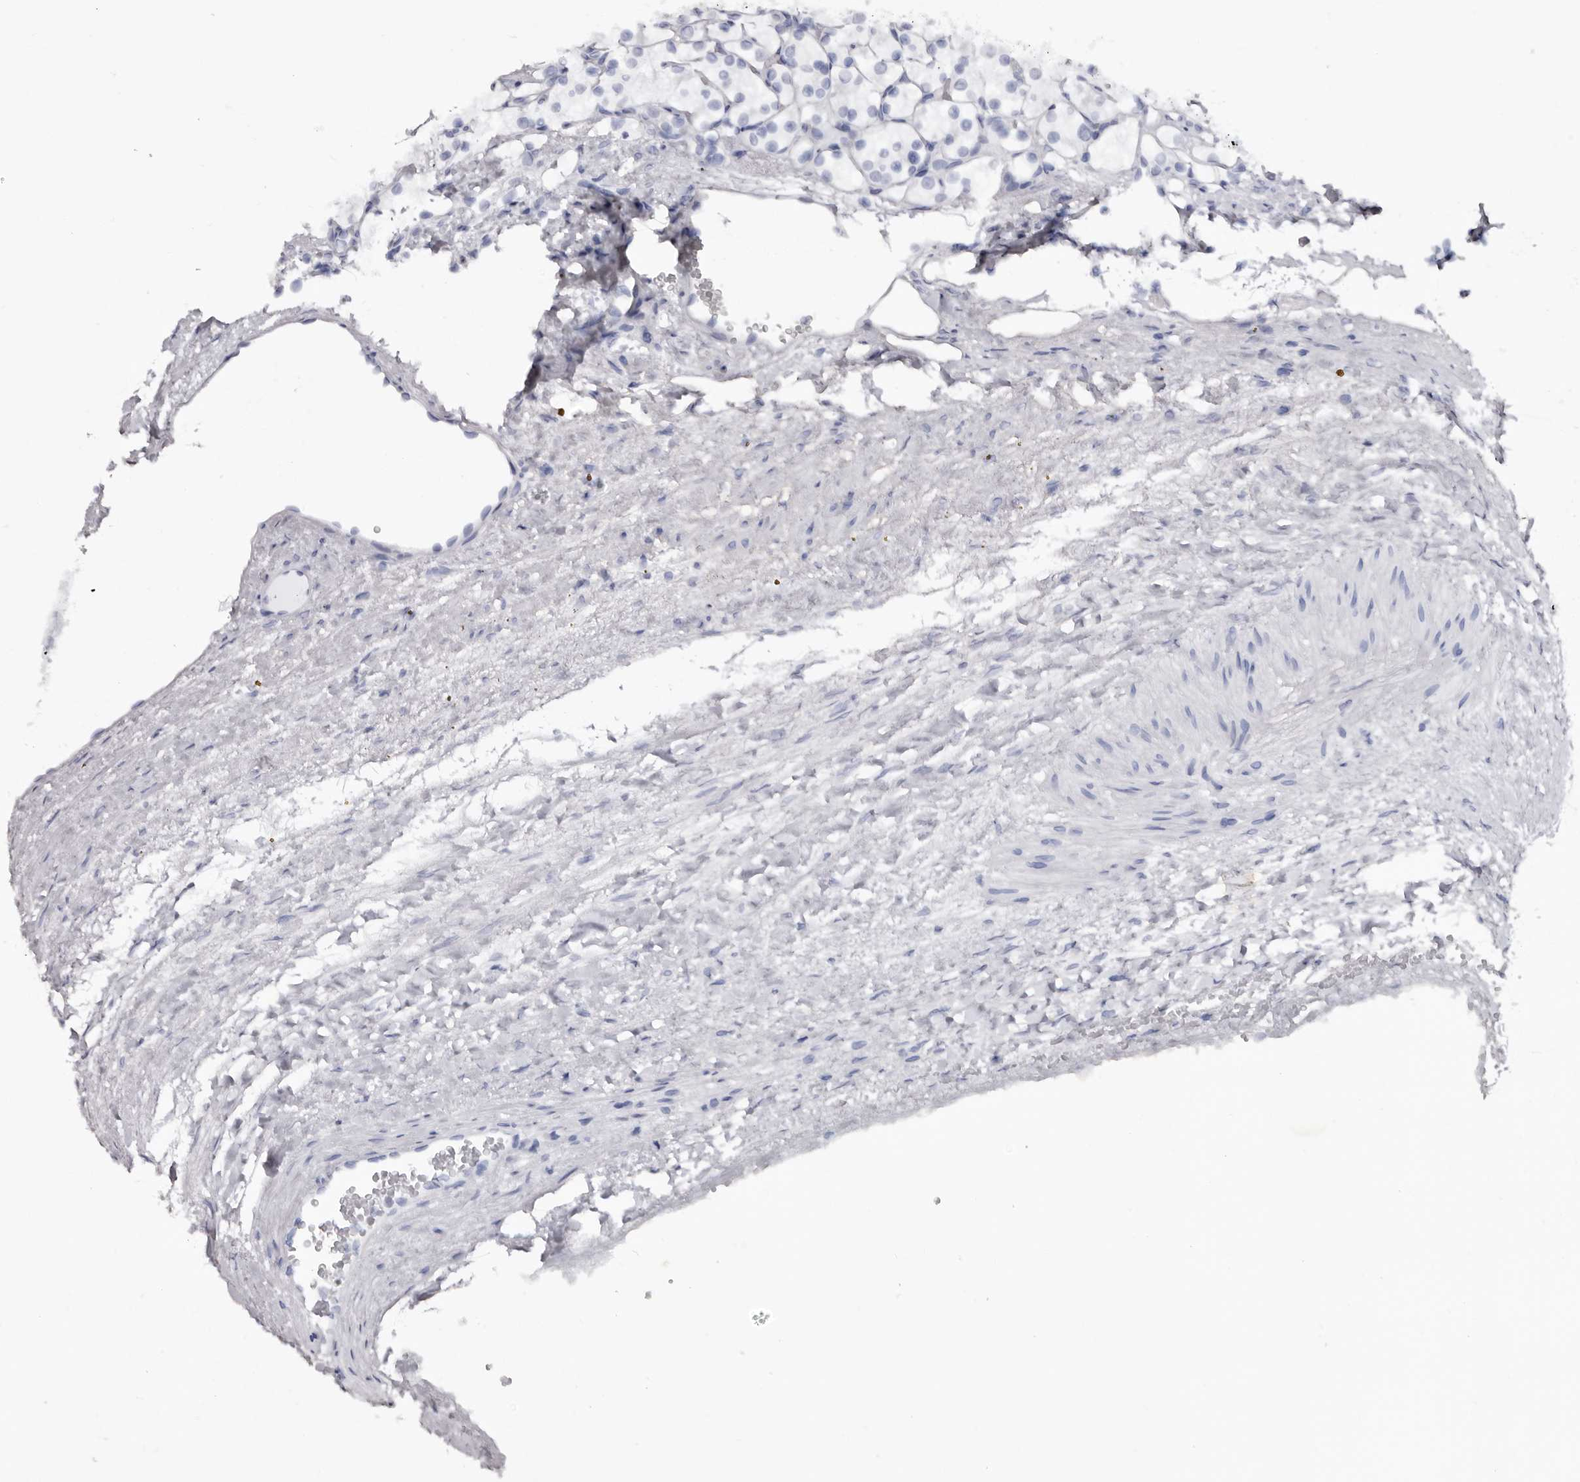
{"staining": {"intensity": "negative", "quantity": "none", "location": "none"}, "tissue": "renal cancer", "cell_type": "Tumor cells", "image_type": "cancer", "snomed": [{"axis": "morphology", "description": "Adenocarcinoma, NOS"}, {"axis": "topography", "description": "Kidney"}], "caption": "An immunohistochemistry image of adenocarcinoma (renal) is shown. There is no staining in tumor cells of adenocarcinoma (renal).", "gene": "KHDRBS2", "patient": {"sex": "female", "age": 69}}